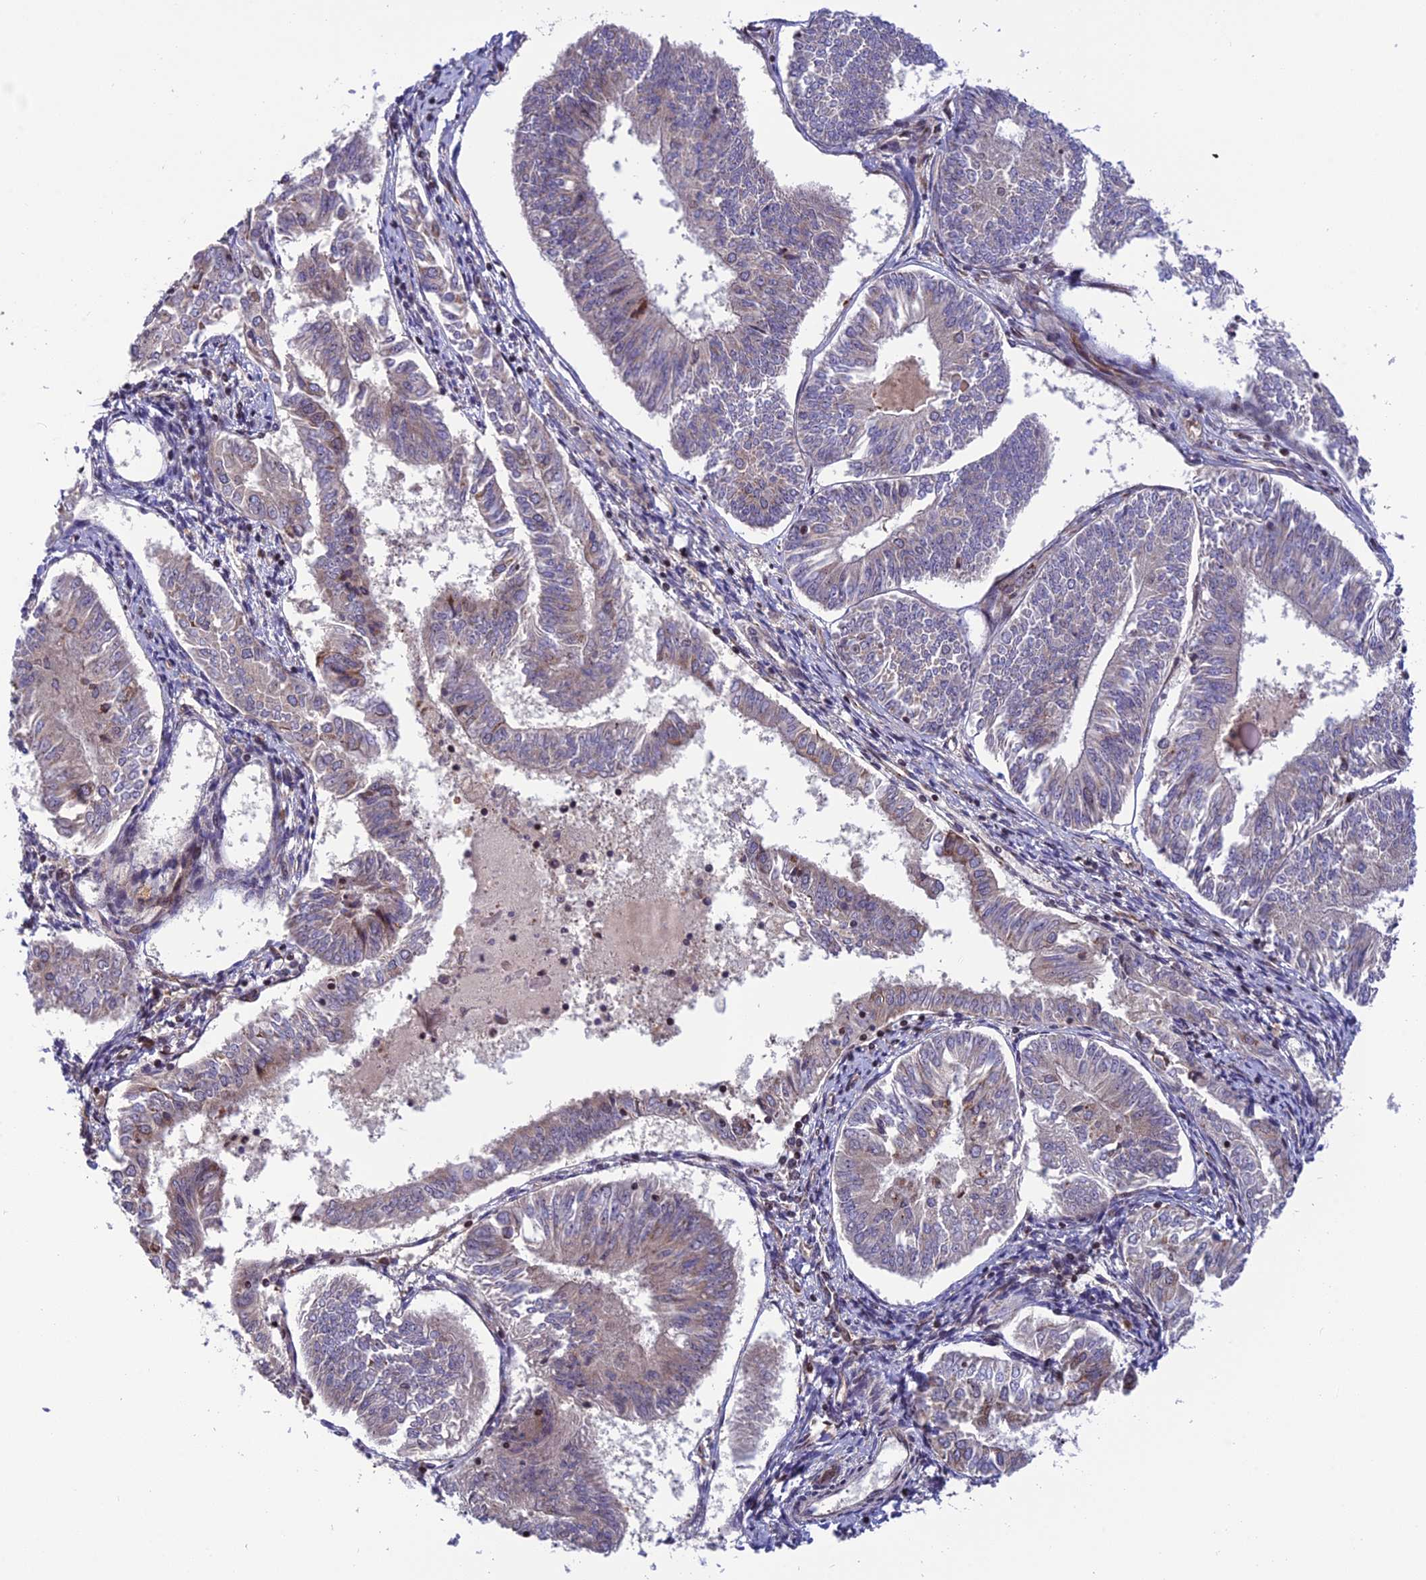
{"staining": {"intensity": "moderate", "quantity": "<25%", "location": "cytoplasmic/membranous"}, "tissue": "endometrial cancer", "cell_type": "Tumor cells", "image_type": "cancer", "snomed": [{"axis": "morphology", "description": "Adenocarcinoma, NOS"}, {"axis": "topography", "description": "Endometrium"}], "caption": "Immunohistochemical staining of endometrial cancer demonstrates moderate cytoplasmic/membranous protein expression in about <25% of tumor cells. (IHC, brightfield microscopy, high magnification).", "gene": "SMIM7", "patient": {"sex": "female", "age": 58}}